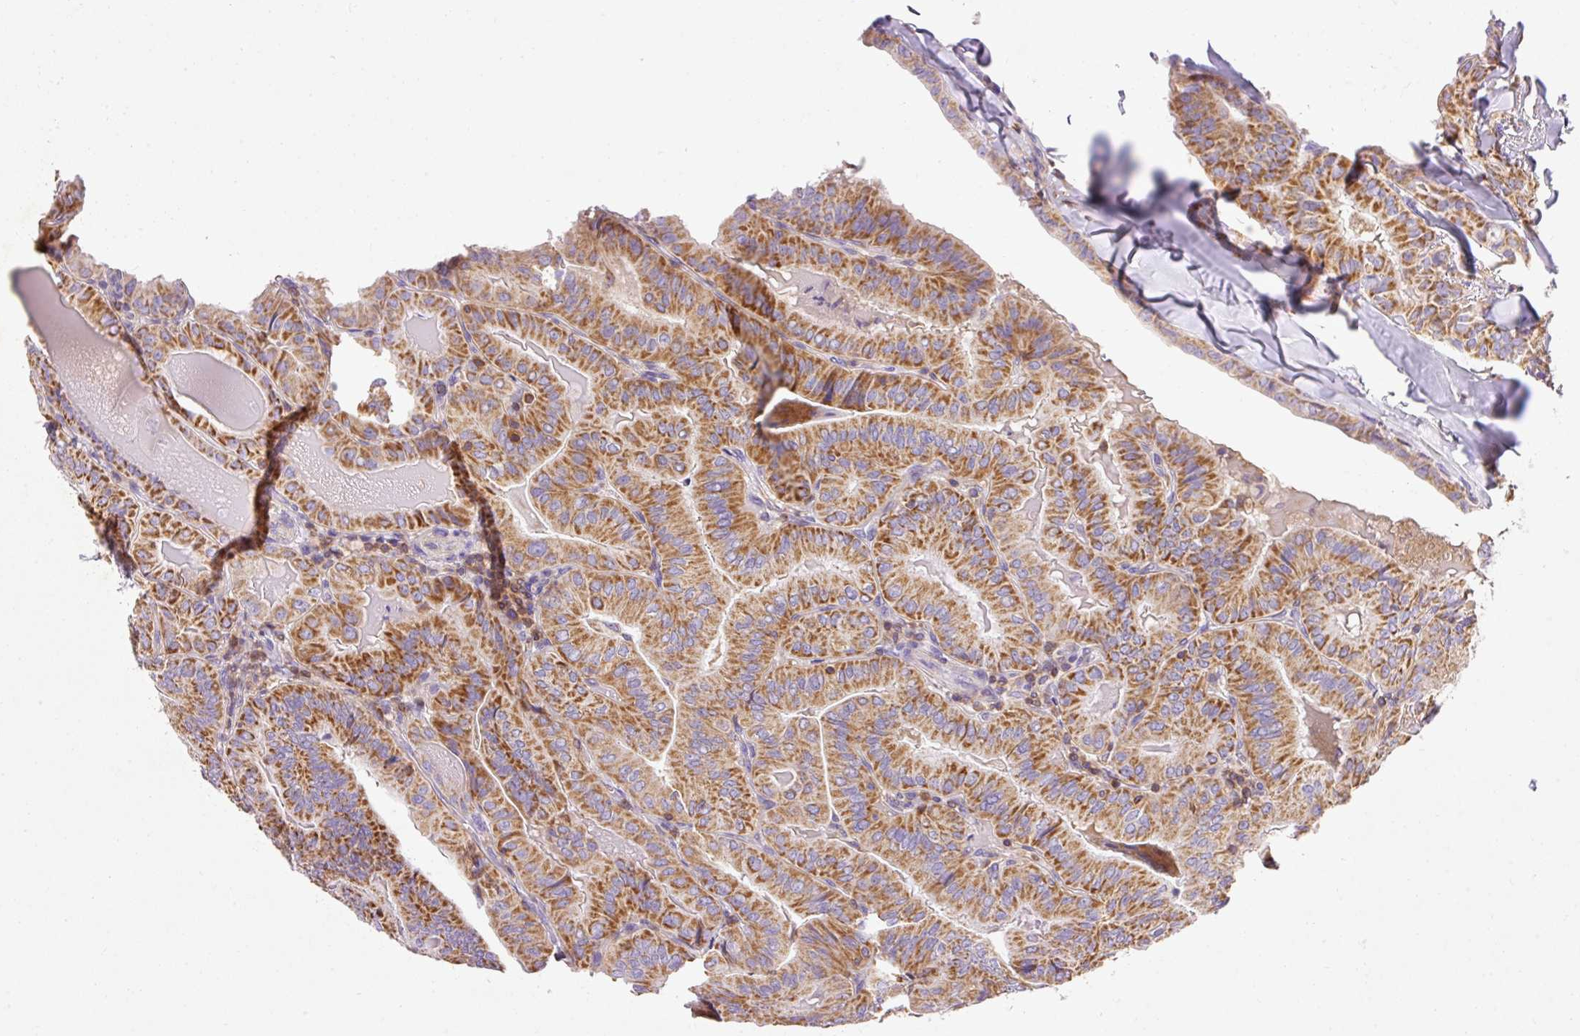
{"staining": {"intensity": "strong", "quantity": ">75%", "location": "cytoplasmic/membranous"}, "tissue": "thyroid cancer", "cell_type": "Tumor cells", "image_type": "cancer", "snomed": [{"axis": "morphology", "description": "Papillary adenocarcinoma, NOS"}, {"axis": "topography", "description": "Thyroid gland"}], "caption": "The image reveals a brown stain indicating the presence of a protein in the cytoplasmic/membranous of tumor cells in papillary adenocarcinoma (thyroid). Immunohistochemistry stains the protein in brown and the nuclei are stained blue.", "gene": "IMMT", "patient": {"sex": "female", "age": 68}}